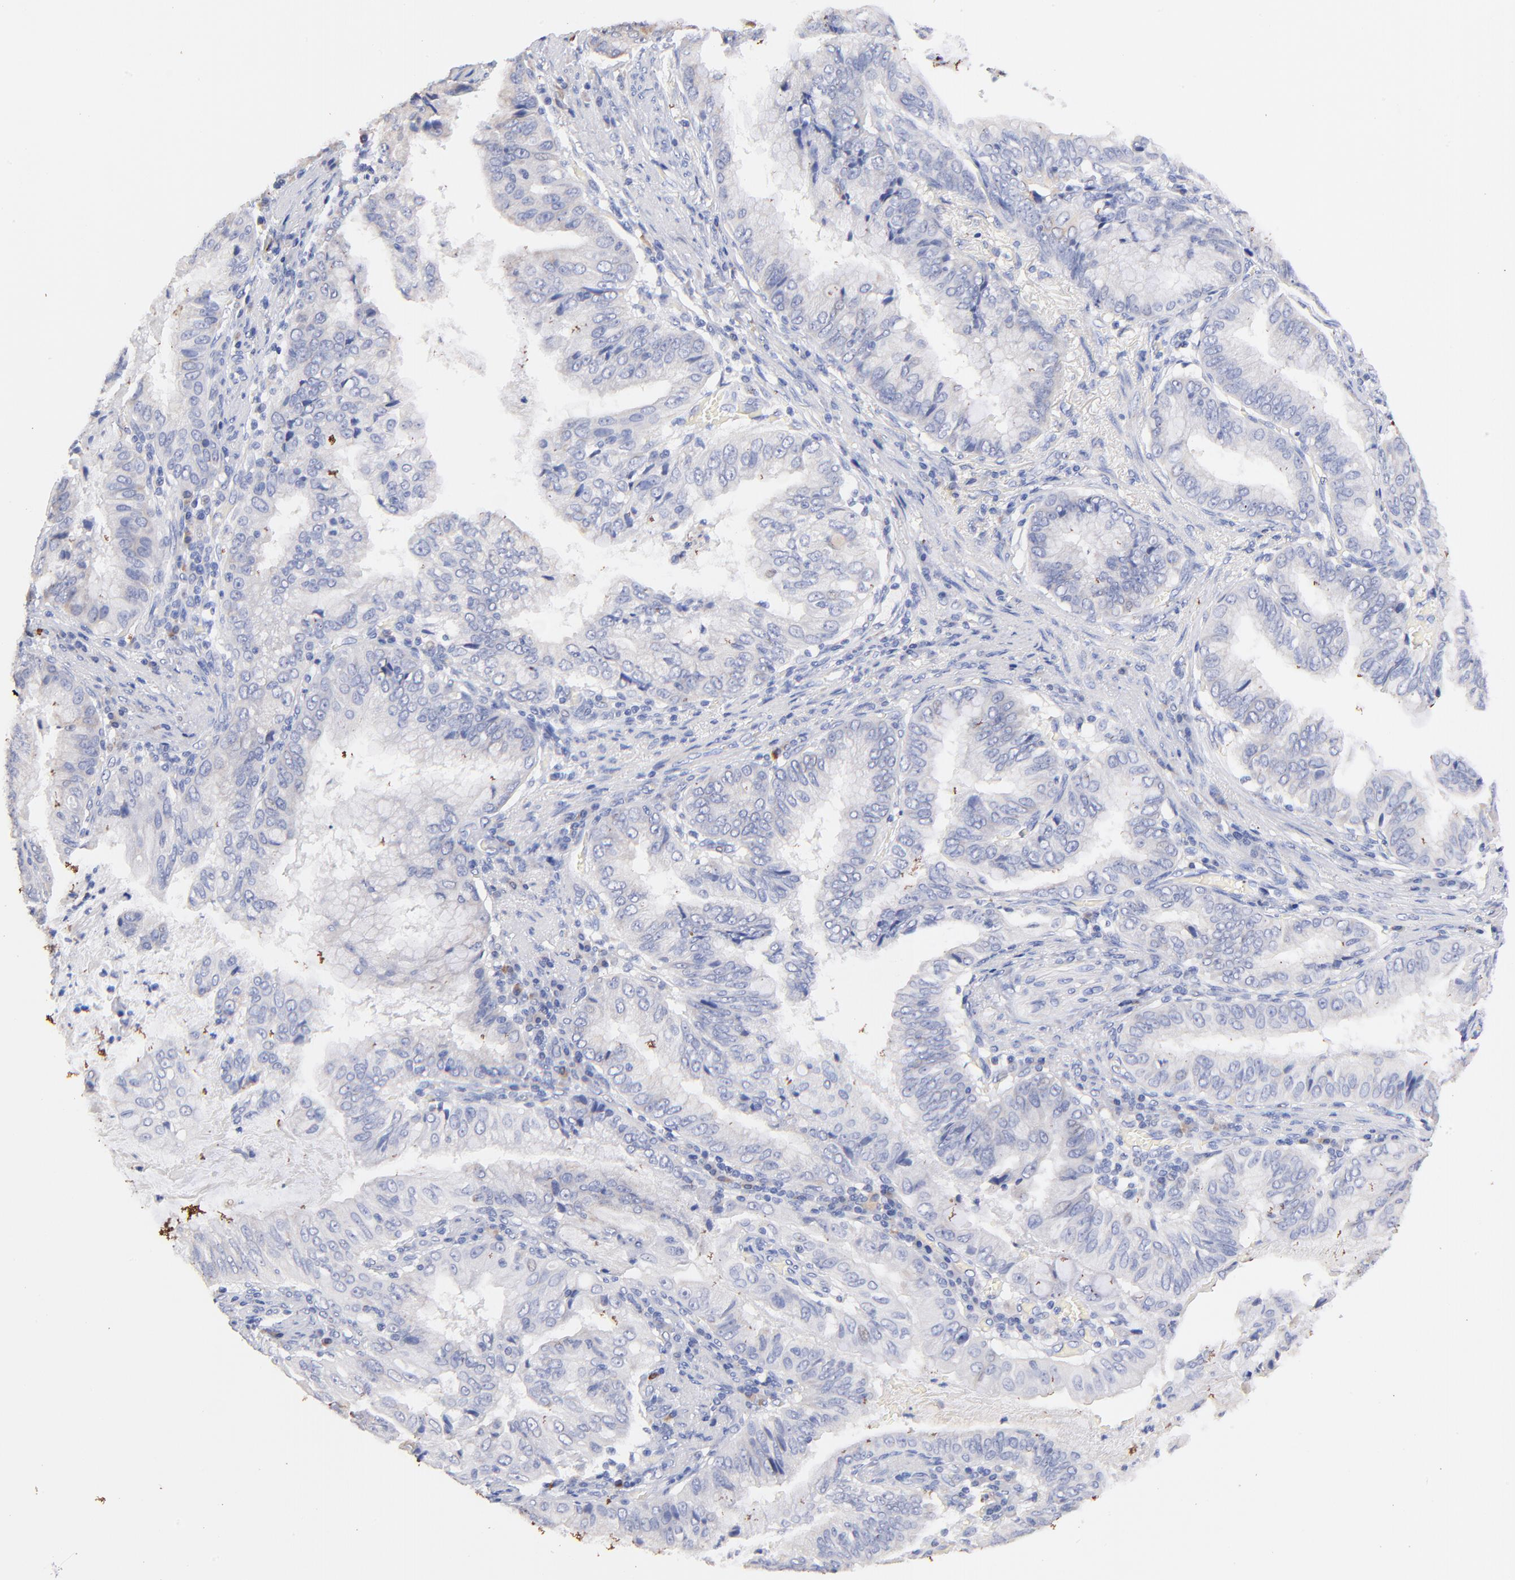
{"staining": {"intensity": "negative", "quantity": "none", "location": "none"}, "tissue": "stomach cancer", "cell_type": "Tumor cells", "image_type": "cancer", "snomed": [{"axis": "morphology", "description": "Adenocarcinoma, NOS"}, {"axis": "topography", "description": "Stomach, upper"}], "caption": "There is no significant staining in tumor cells of adenocarcinoma (stomach). (Stains: DAB (3,3'-diaminobenzidine) IHC with hematoxylin counter stain, Microscopy: brightfield microscopy at high magnification).", "gene": "IGLV7-43", "patient": {"sex": "male", "age": 80}}